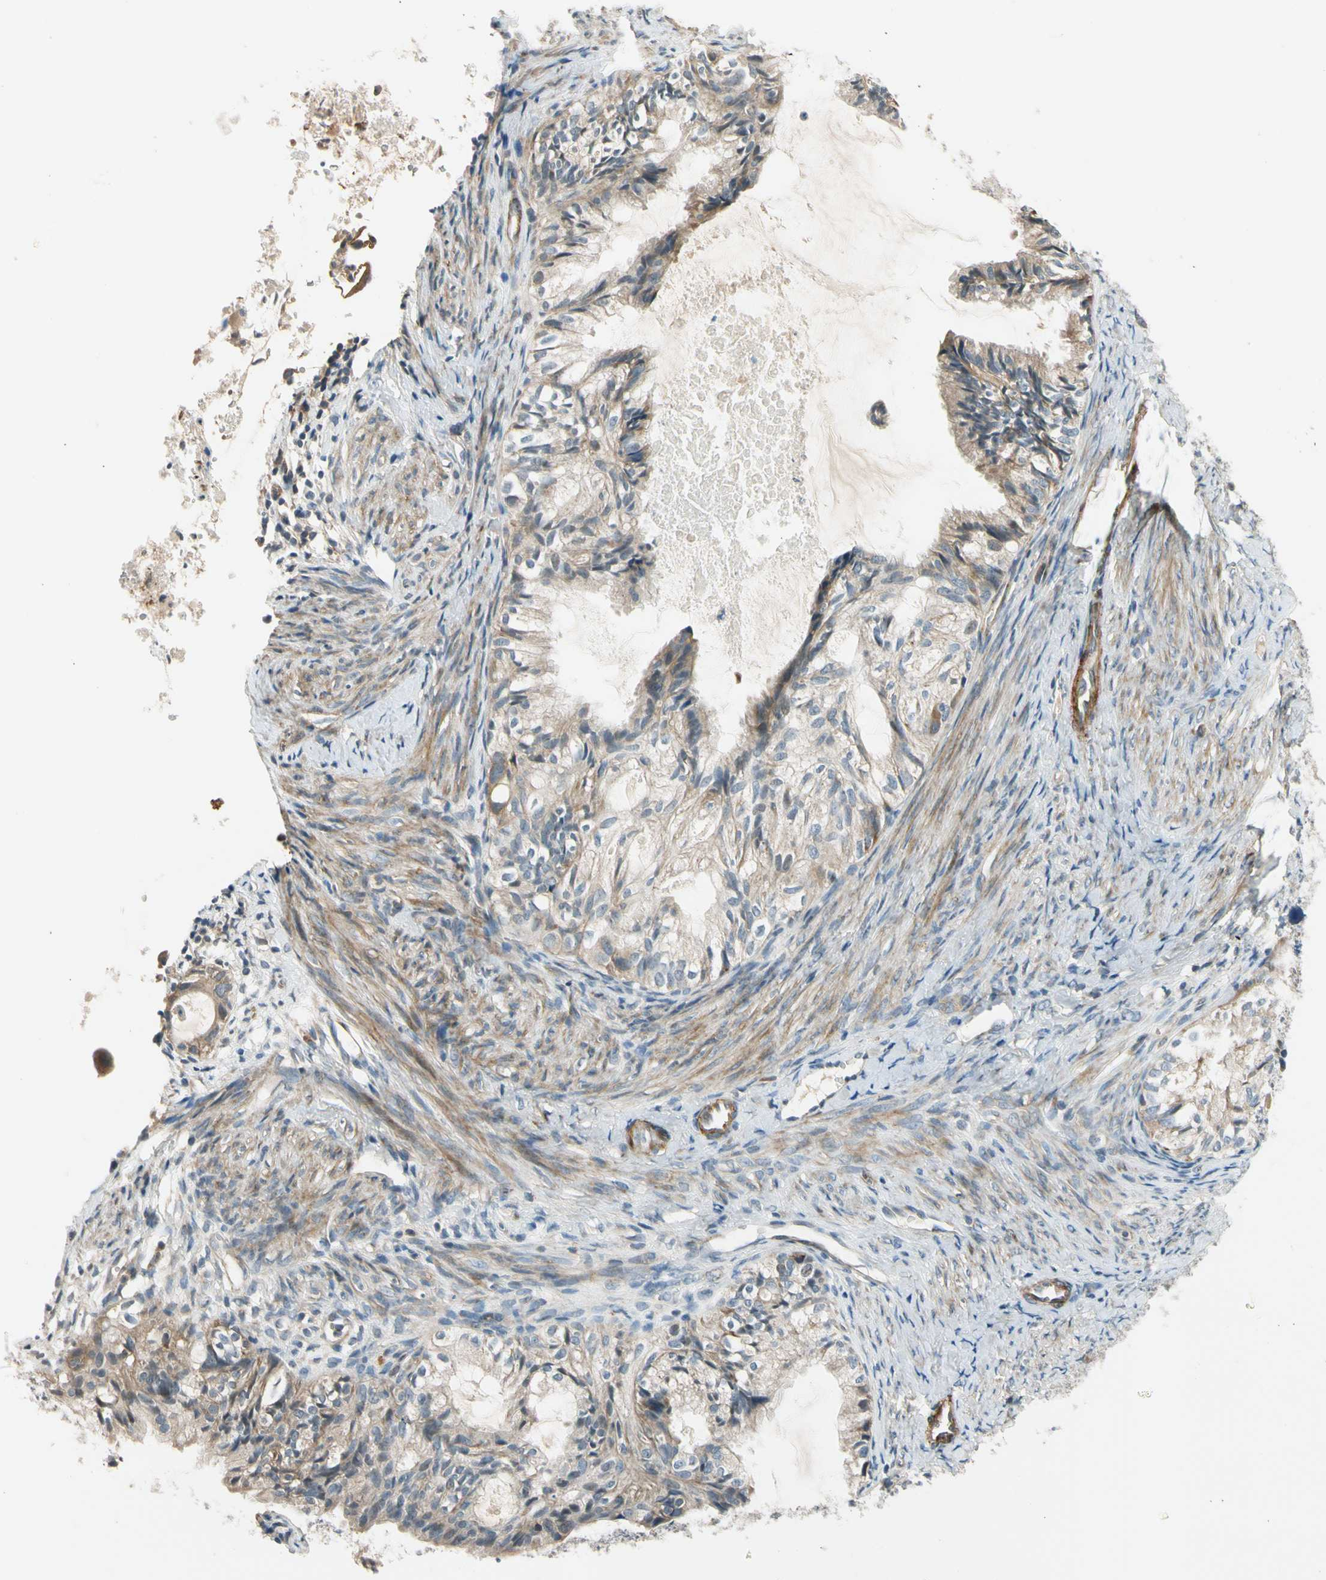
{"staining": {"intensity": "weak", "quantity": ">75%", "location": "cytoplasmic/membranous"}, "tissue": "cervical cancer", "cell_type": "Tumor cells", "image_type": "cancer", "snomed": [{"axis": "morphology", "description": "Normal tissue, NOS"}, {"axis": "morphology", "description": "Adenocarcinoma, NOS"}, {"axis": "topography", "description": "Cervix"}, {"axis": "topography", "description": "Endometrium"}], "caption": "A low amount of weak cytoplasmic/membranous positivity is present in approximately >75% of tumor cells in cervical cancer (adenocarcinoma) tissue. (DAB (3,3'-diaminobenzidine) = brown stain, brightfield microscopy at high magnification).", "gene": "MST1R", "patient": {"sex": "female", "age": 86}}